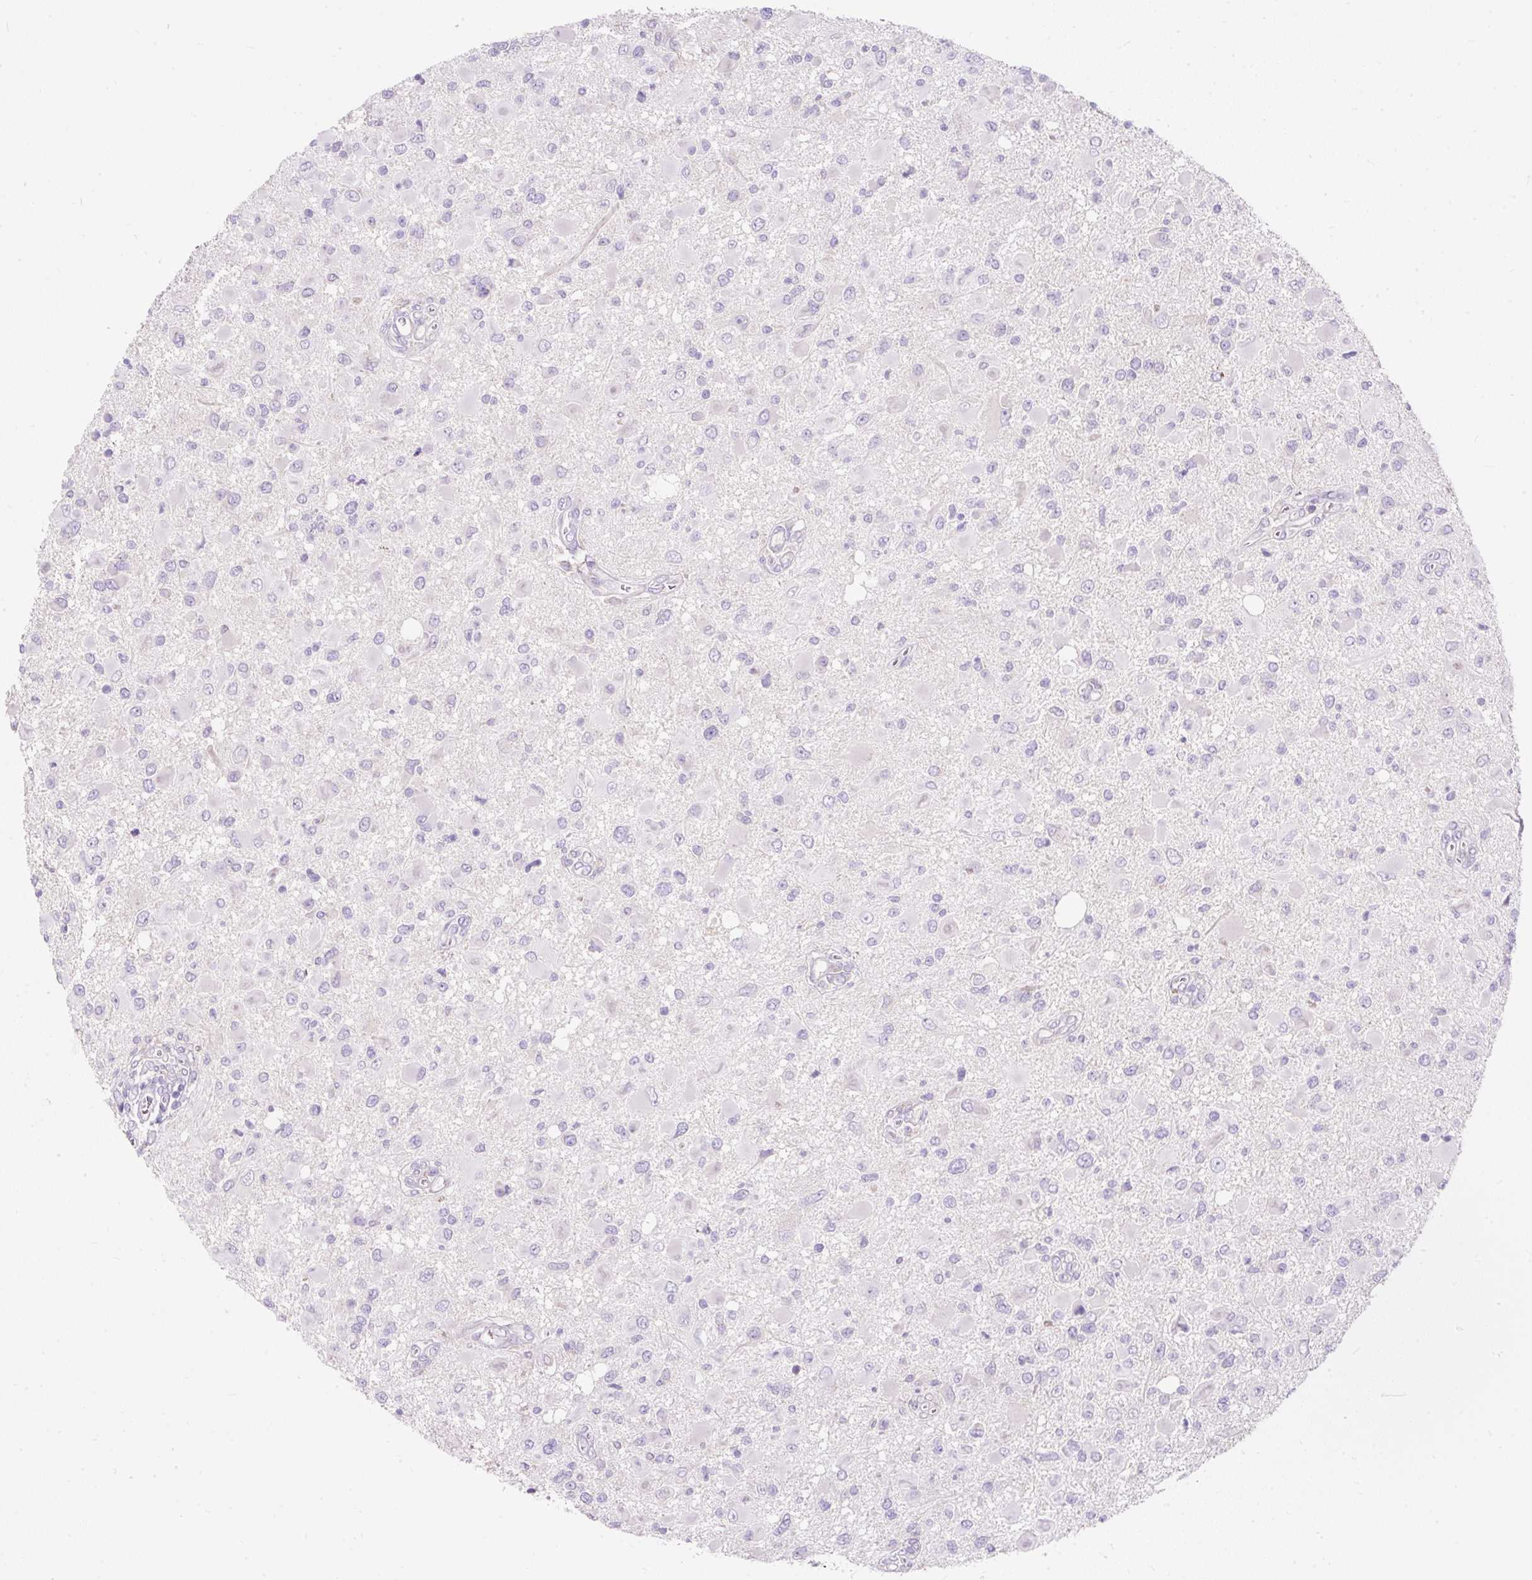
{"staining": {"intensity": "negative", "quantity": "none", "location": "none"}, "tissue": "glioma", "cell_type": "Tumor cells", "image_type": "cancer", "snomed": [{"axis": "morphology", "description": "Glioma, malignant, High grade"}, {"axis": "topography", "description": "Brain"}], "caption": "High power microscopy photomicrograph of an immunohistochemistry histopathology image of glioma, revealing no significant expression in tumor cells.", "gene": "SUSD5", "patient": {"sex": "male", "age": 53}}